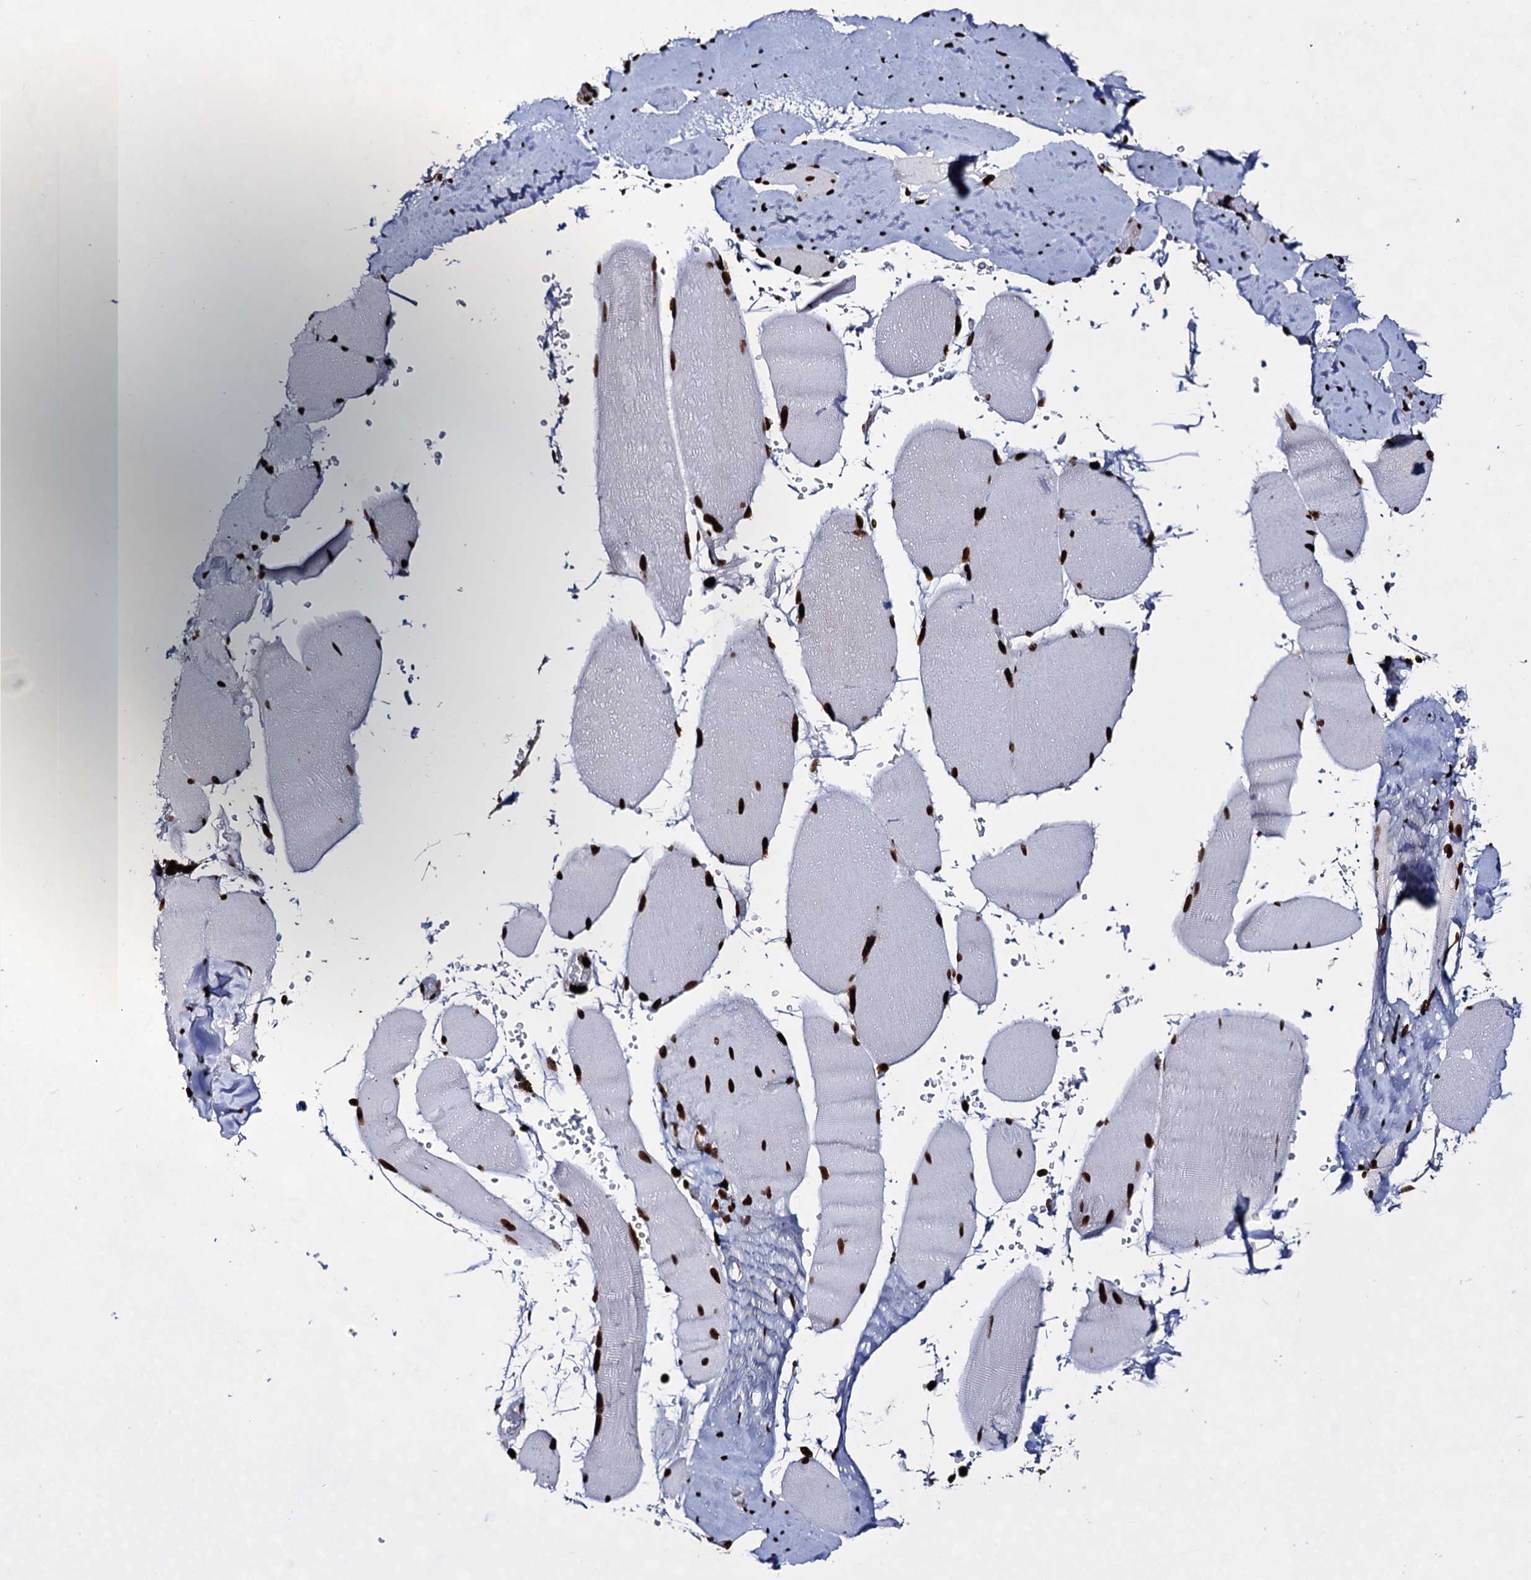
{"staining": {"intensity": "strong", "quantity": ">75%", "location": "nuclear"}, "tissue": "skeletal muscle", "cell_type": "Myocytes", "image_type": "normal", "snomed": [{"axis": "morphology", "description": "Normal tissue, NOS"}, {"axis": "topography", "description": "Skeletal muscle"}, {"axis": "topography", "description": "Head-Neck"}], "caption": "Myocytes exhibit high levels of strong nuclear positivity in approximately >75% of cells in benign human skeletal muscle.", "gene": "HMGB2", "patient": {"sex": "male", "age": 66}}